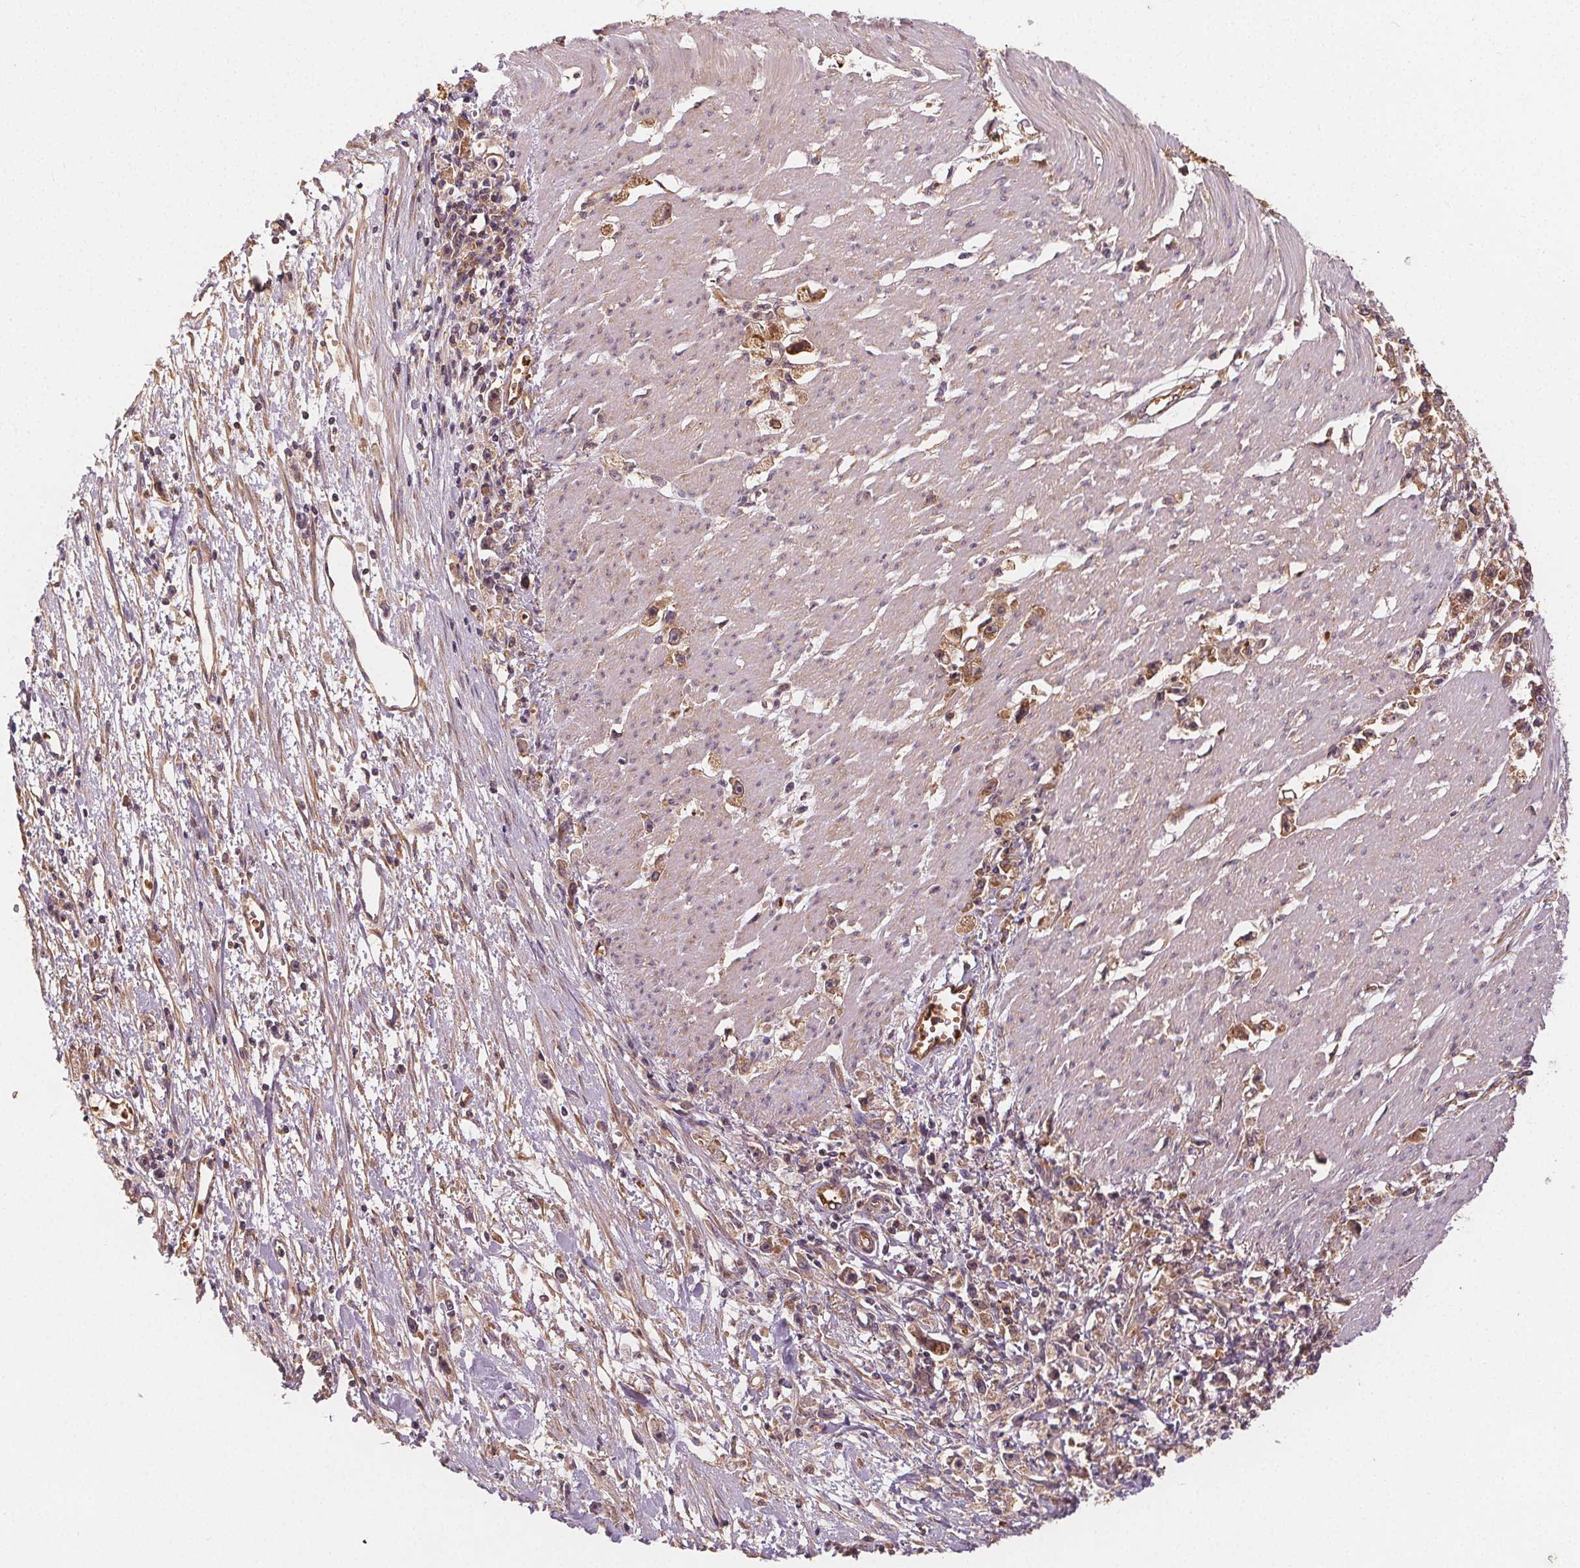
{"staining": {"intensity": "moderate", "quantity": ">75%", "location": "cytoplasmic/membranous"}, "tissue": "stomach cancer", "cell_type": "Tumor cells", "image_type": "cancer", "snomed": [{"axis": "morphology", "description": "Adenocarcinoma, NOS"}, {"axis": "topography", "description": "Stomach"}], "caption": "Human stomach adenocarcinoma stained with a protein marker shows moderate staining in tumor cells.", "gene": "EIF3D", "patient": {"sex": "female", "age": 59}}